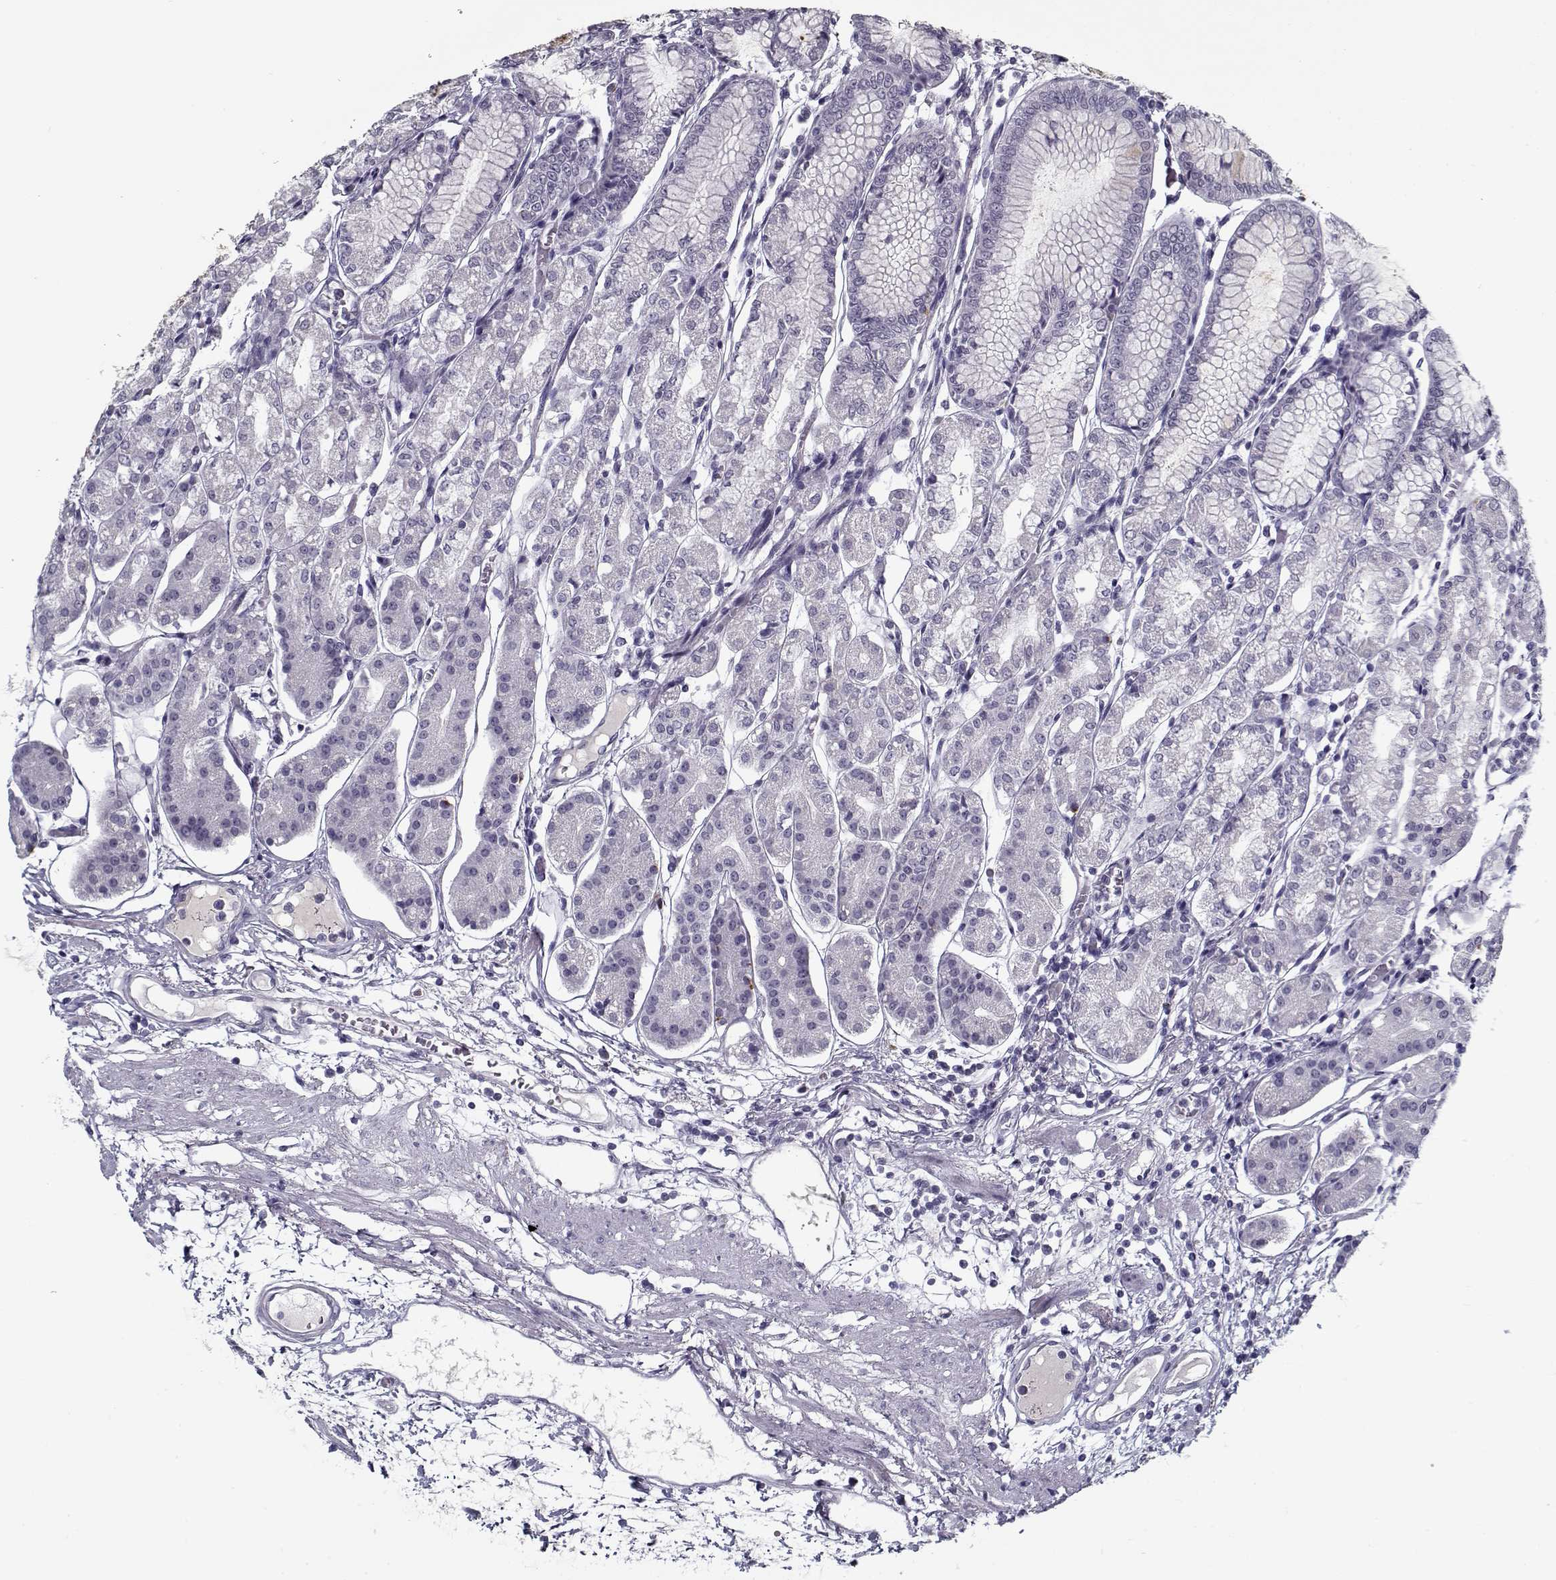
{"staining": {"intensity": "negative", "quantity": "none", "location": "none"}, "tissue": "stomach", "cell_type": "Glandular cells", "image_type": "normal", "snomed": [{"axis": "morphology", "description": "Normal tissue, NOS"}, {"axis": "topography", "description": "Skeletal muscle"}, {"axis": "topography", "description": "Stomach"}], "caption": "Image shows no significant protein expression in glandular cells of unremarkable stomach. (Brightfield microscopy of DAB immunohistochemistry (IHC) at high magnification).", "gene": "SPACA9", "patient": {"sex": "female", "age": 57}}